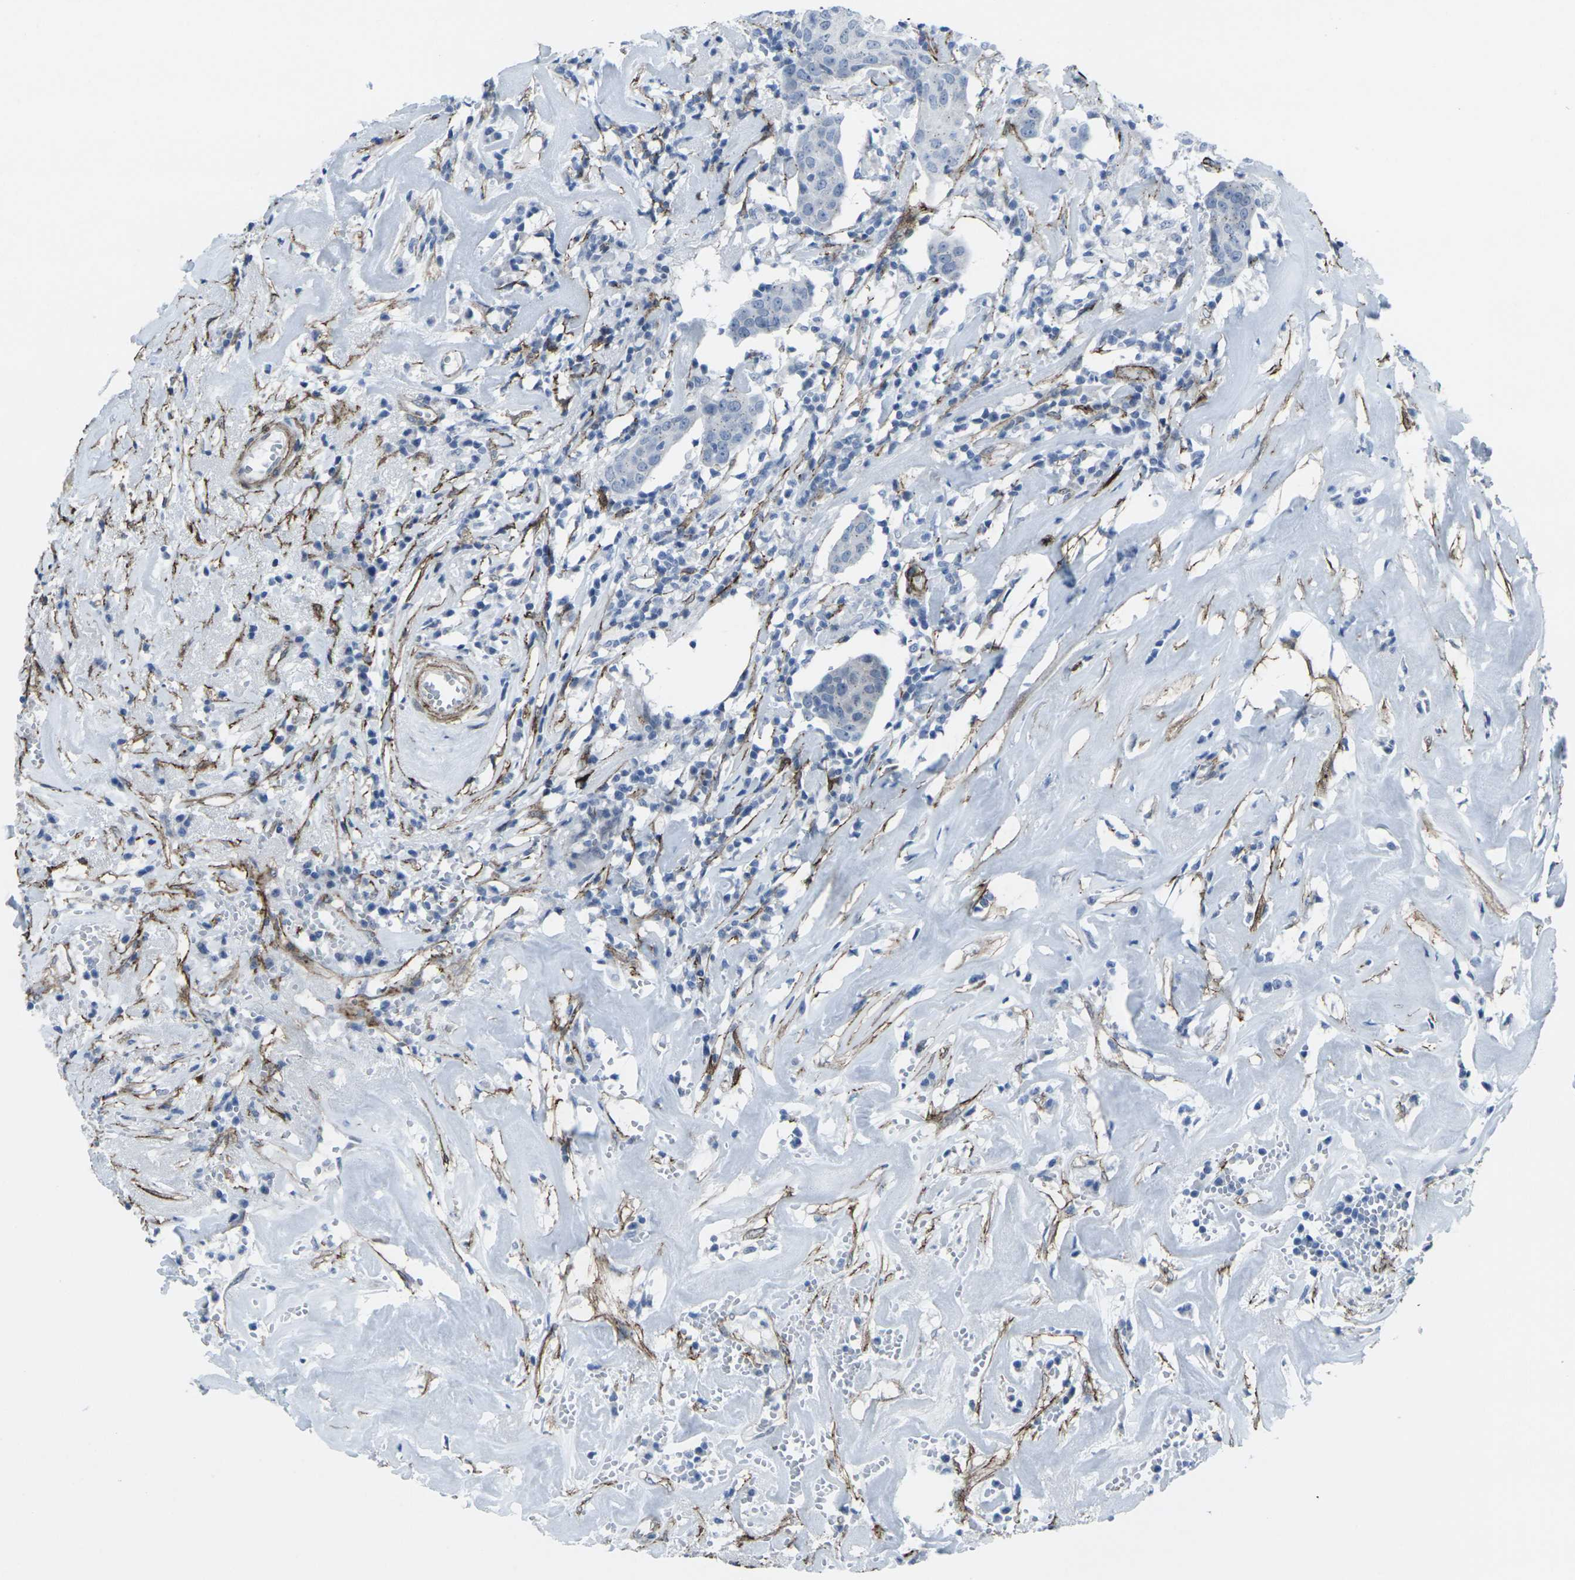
{"staining": {"intensity": "negative", "quantity": "none", "location": "none"}, "tissue": "head and neck cancer", "cell_type": "Tumor cells", "image_type": "cancer", "snomed": [{"axis": "morphology", "description": "Adenocarcinoma, NOS"}, {"axis": "topography", "description": "Salivary gland"}, {"axis": "topography", "description": "Head-Neck"}], "caption": "Head and neck cancer (adenocarcinoma) was stained to show a protein in brown. There is no significant staining in tumor cells. The staining was performed using DAB (3,3'-diaminobenzidine) to visualize the protein expression in brown, while the nuclei were stained in blue with hematoxylin (Magnification: 20x).", "gene": "CDH11", "patient": {"sex": "female", "age": 65}}